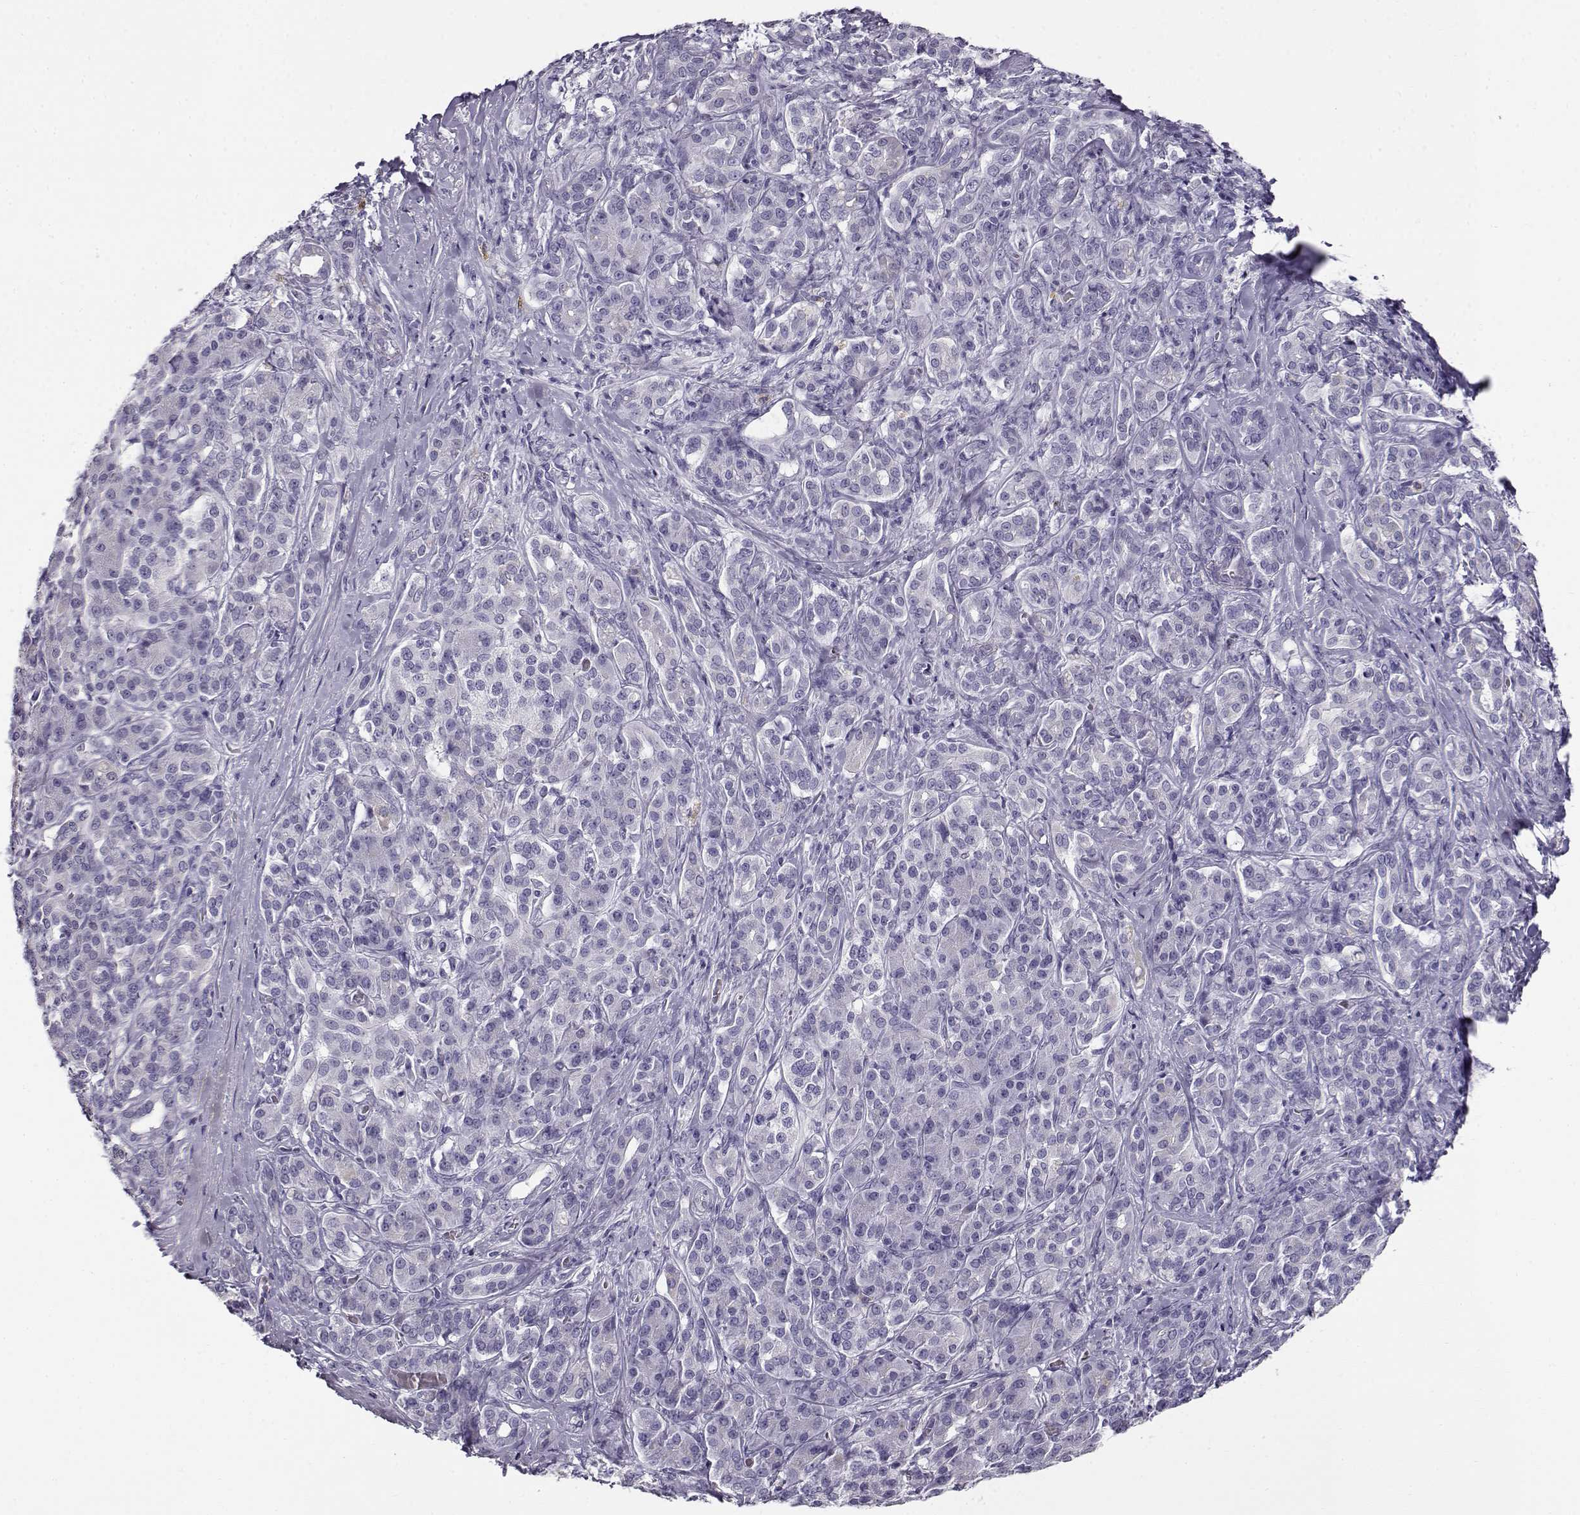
{"staining": {"intensity": "negative", "quantity": "none", "location": "none"}, "tissue": "pancreatic cancer", "cell_type": "Tumor cells", "image_type": "cancer", "snomed": [{"axis": "morphology", "description": "Normal tissue, NOS"}, {"axis": "morphology", "description": "Inflammation, NOS"}, {"axis": "morphology", "description": "Adenocarcinoma, NOS"}, {"axis": "topography", "description": "Pancreas"}], "caption": "A histopathology image of pancreatic adenocarcinoma stained for a protein demonstrates no brown staining in tumor cells. (Immunohistochemistry, brightfield microscopy, high magnification).", "gene": "CABS1", "patient": {"sex": "male", "age": 57}}